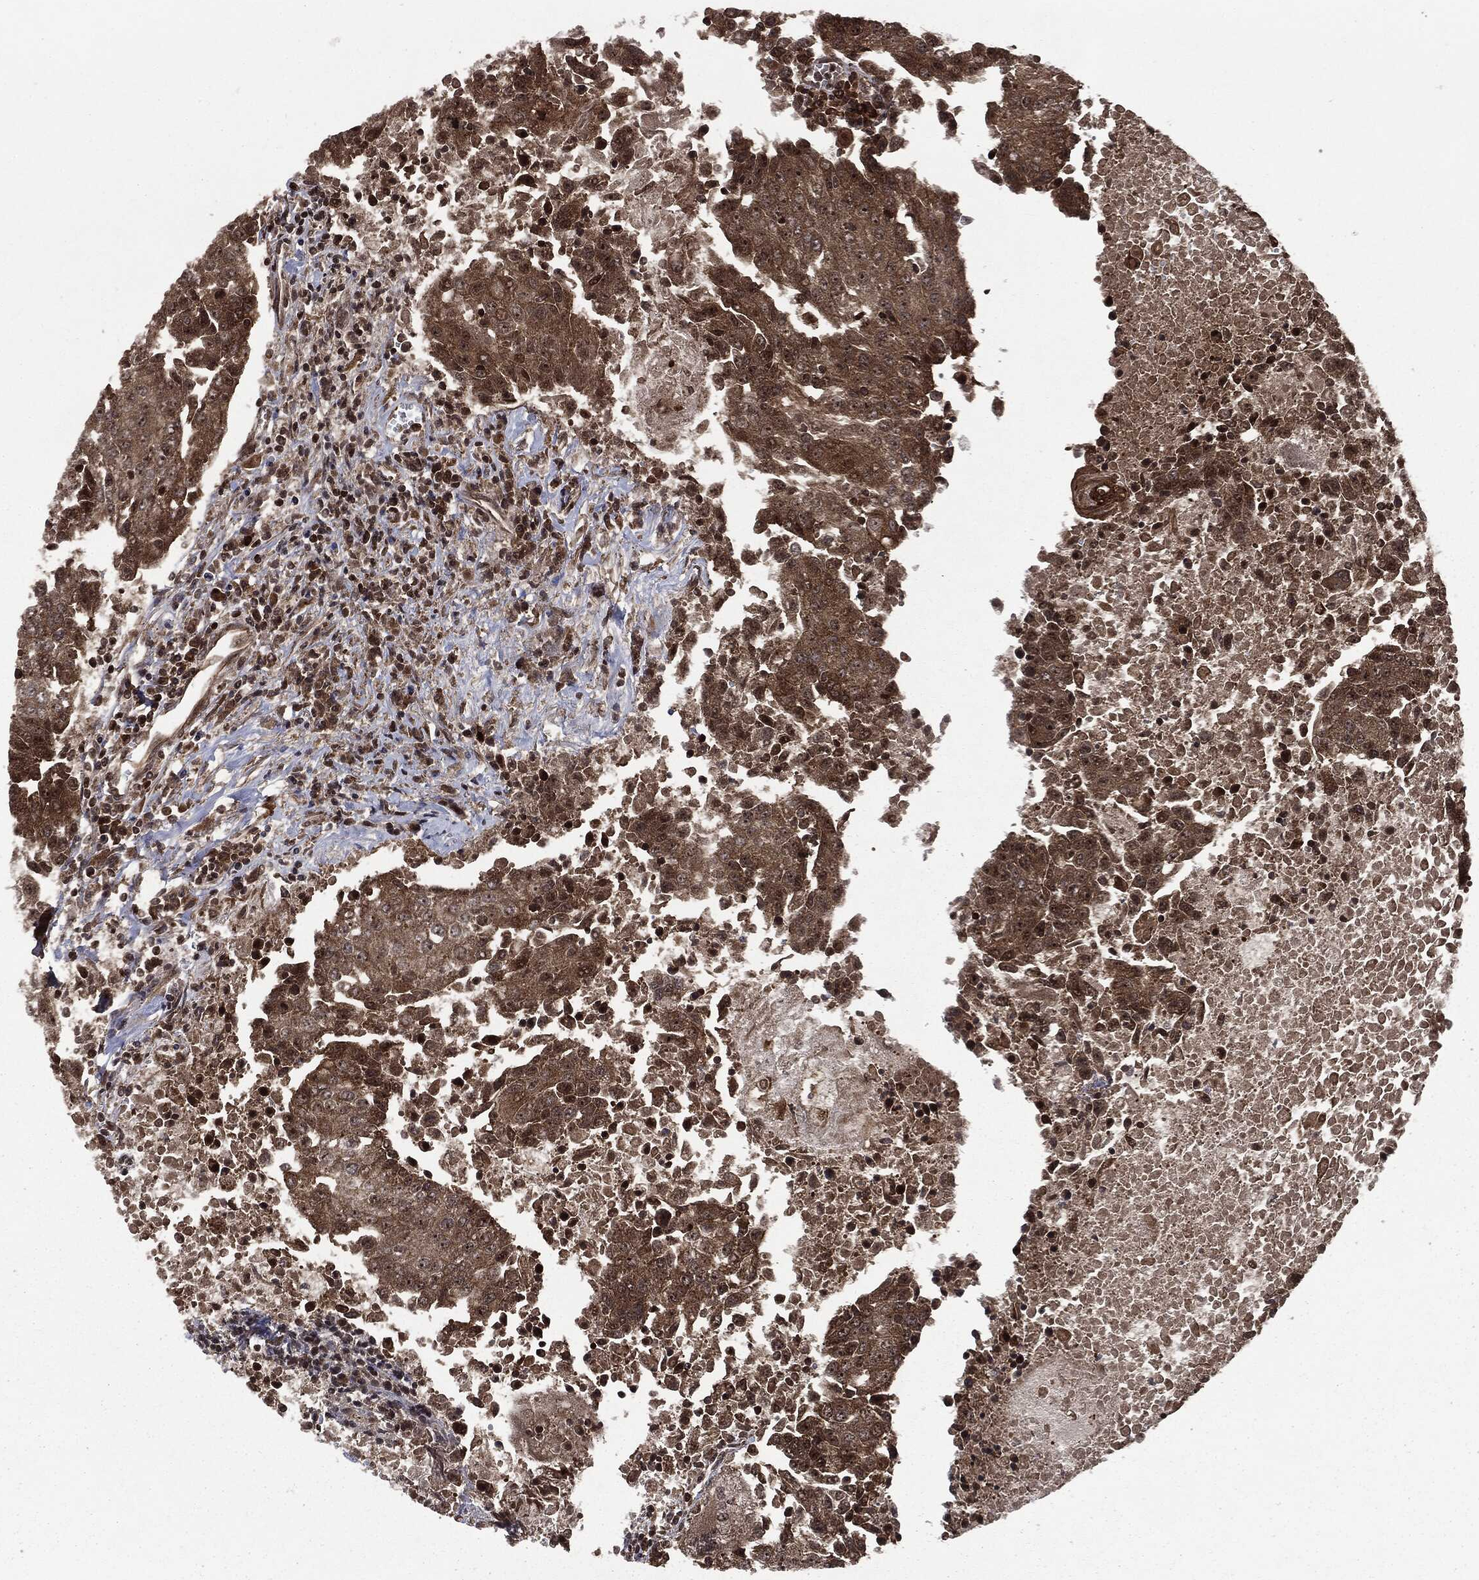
{"staining": {"intensity": "moderate", "quantity": ">75%", "location": "cytoplasmic/membranous,nuclear"}, "tissue": "urothelial cancer", "cell_type": "Tumor cells", "image_type": "cancer", "snomed": [{"axis": "morphology", "description": "Urothelial carcinoma, High grade"}, {"axis": "topography", "description": "Urinary bladder"}], "caption": "Immunohistochemical staining of urothelial cancer shows medium levels of moderate cytoplasmic/membranous and nuclear expression in approximately >75% of tumor cells.", "gene": "CARD6", "patient": {"sex": "female", "age": 85}}